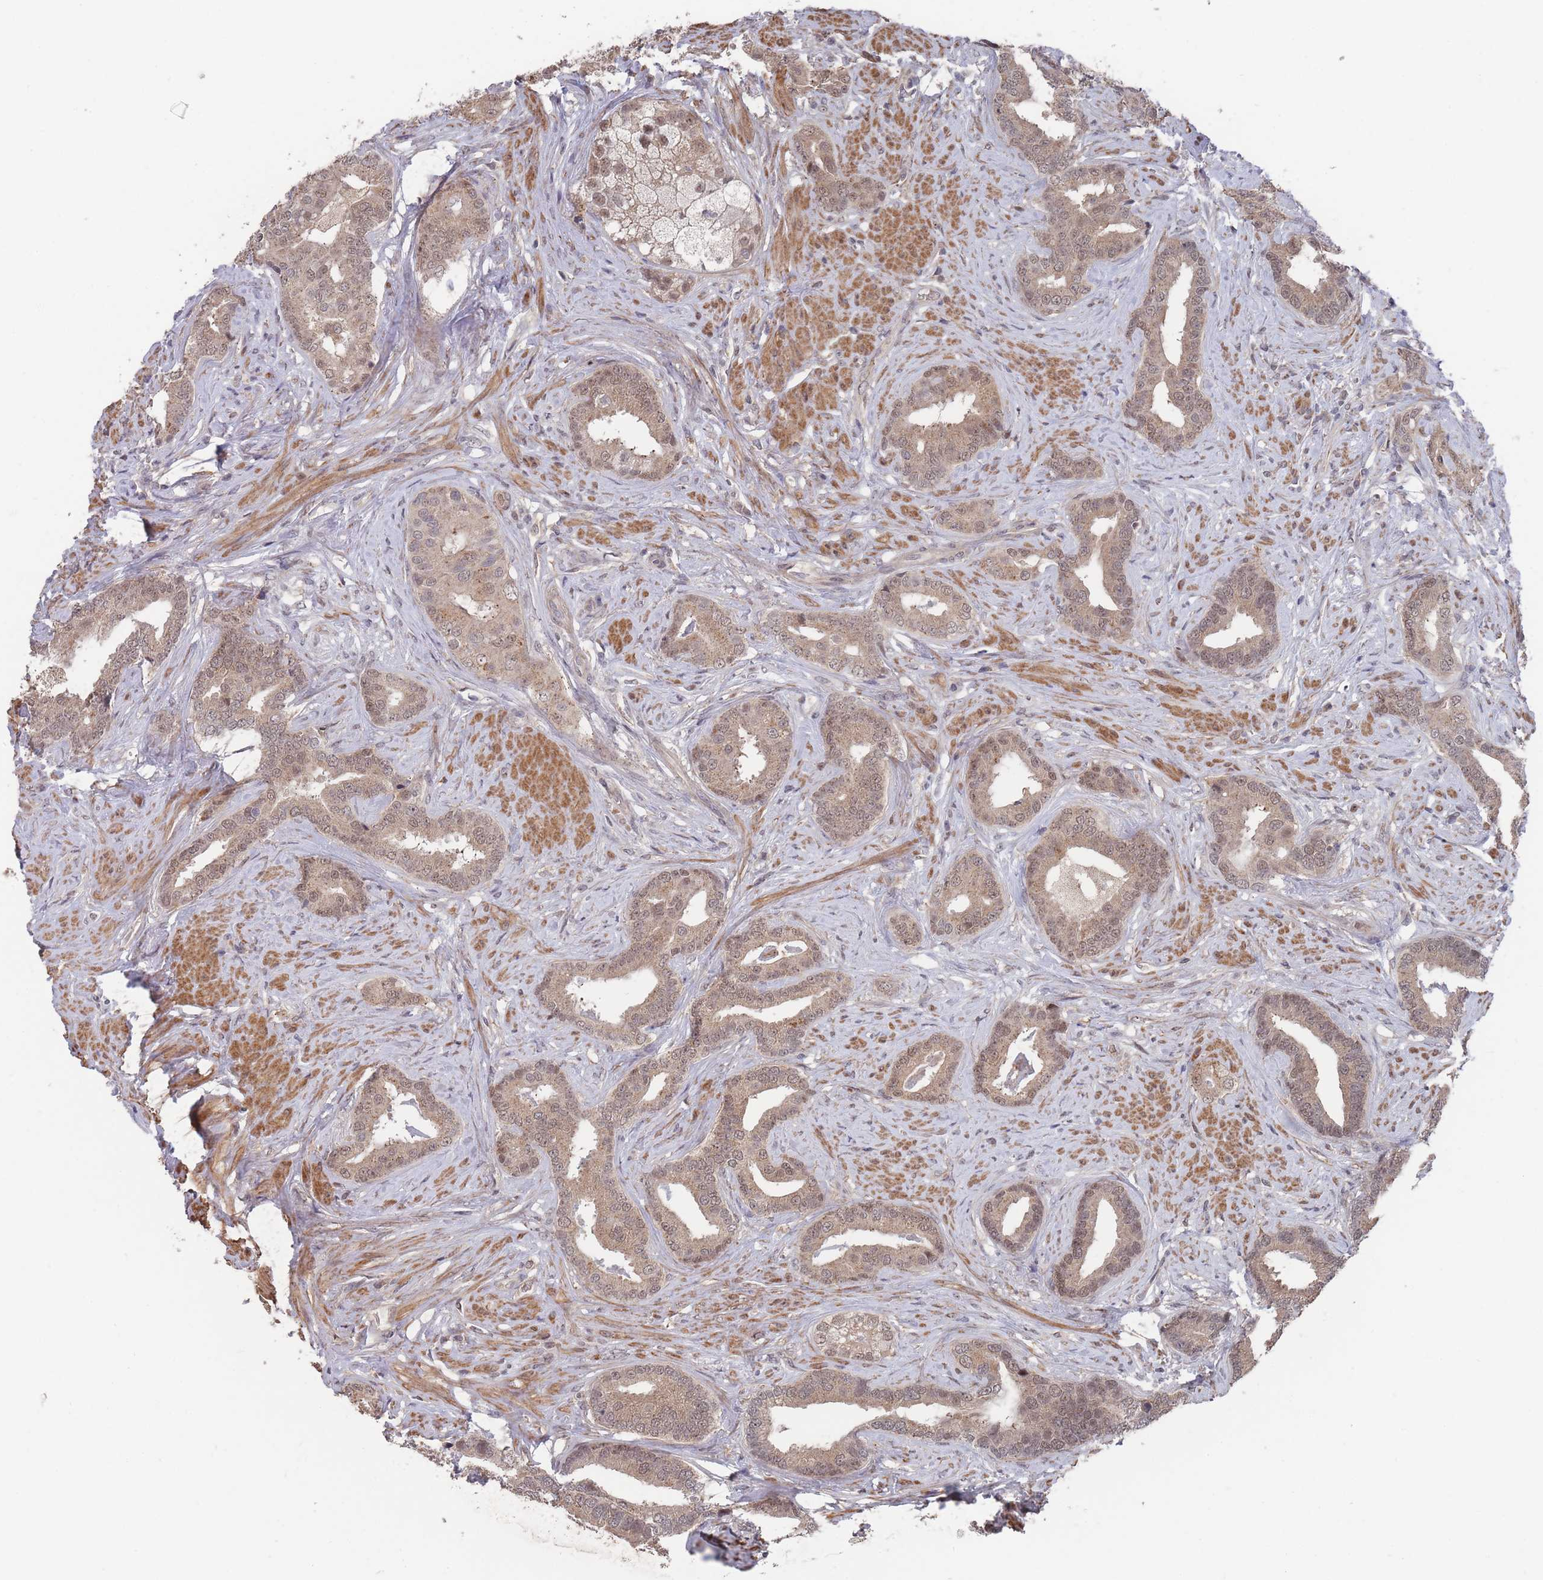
{"staining": {"intensity": "weak", "quantity": ">75%", "location": "cytoplasmic/membranous,nuclear"}, "tissue": "prostate cancer", "cell_type": "Tumor cells", "image_type": "cancer", "snomed": [{"axis": "morphology", "description": "Adenocarcinoma, High grade"}, {"axis": "topography", "description": "Prostate"}], "caption": "A micrograph of high-grade adenocarcinoma (prostate) stained for a protein demonstrates weak cytoplasmic/membranous and nuclear brown staining in tumor cells.", "gene": "SF3B1", "patient": {"sex": "male", "age": 55}}